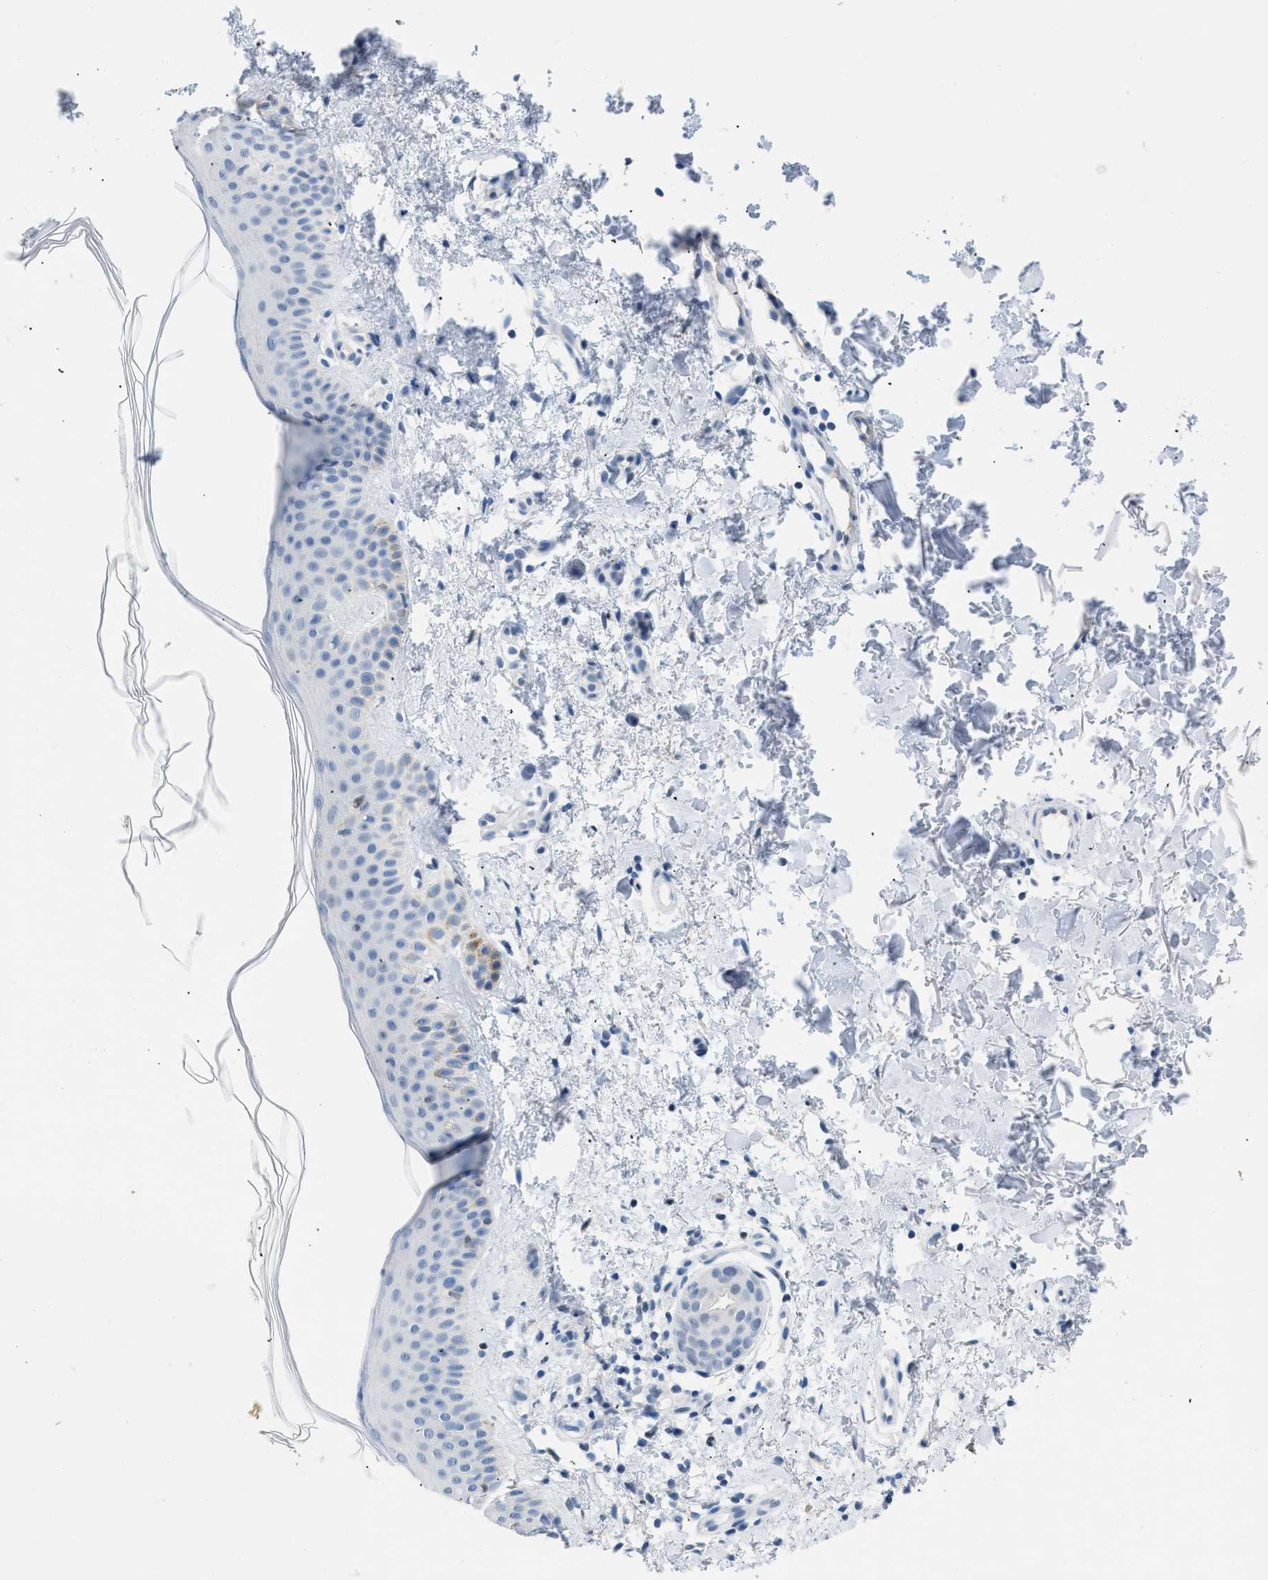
{"staining": {"intensity": "negative", "quantity": "none", "location": "none"}, "tissue": "skin", "cell_type": "Fibroblasts", "image_type": "normal", "snomed": [{"axis": "morphology", "description": "Normal tissue, NOS"}, {"axis": "morphology", "description": "Malignant melanoma, NOS"}, {"axis": "topography", "description": "Skin"}], "caption": "This is a micrograph of IHC staining of benign skin, which shows no positivity in fibroblasts. Nuclei are stained in blue.", "gene": "BOLL", "patient": {"sex": "male", "age": 83}}